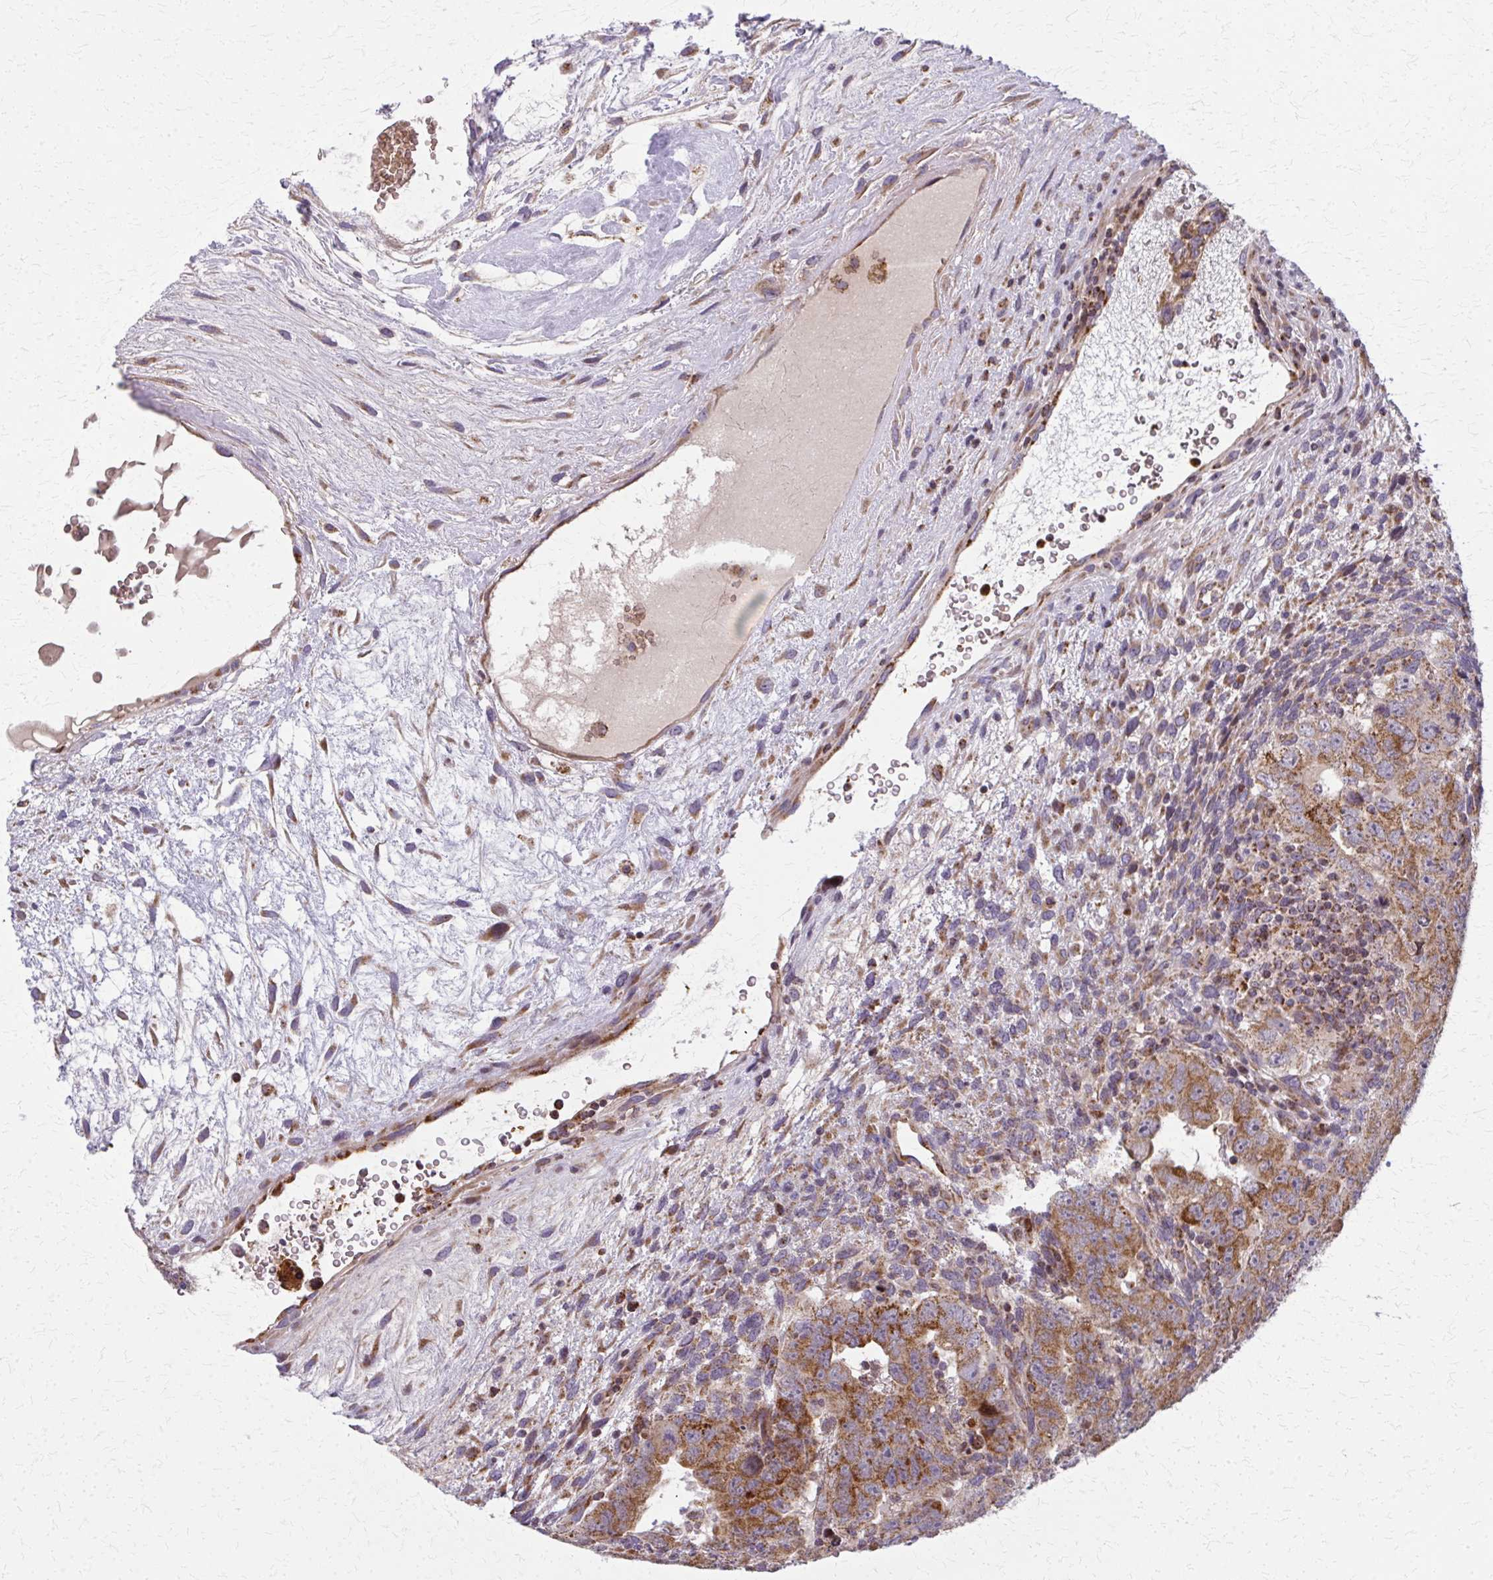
{"staining": {"intensity": "moderate", "quantity": ">75%", "location": "cytoplasmic/membranous"}, "tissue": "testis cancer", "cell_type": "Tumor cells", "image_type": "cancer", "snomed": [{"axis": "morphology", "description": "Carcinoma, Embryonal, NOS"}, {"axis": "topography", "description": "Testis"}], "caption": "Immunohistochemistry (IHC) histopathology image of neoplastic tissue: human testis embryonal carcinoma stained using immunohistochemistry shows medium levels of moderate protein expression localized specifically in the cytoplasmic/membranous of tumor cells, appearing as a cytoplasmic/membranous brown color.", "gene": "MCCC1", "patient": {"sex": "male", "age": 24}}